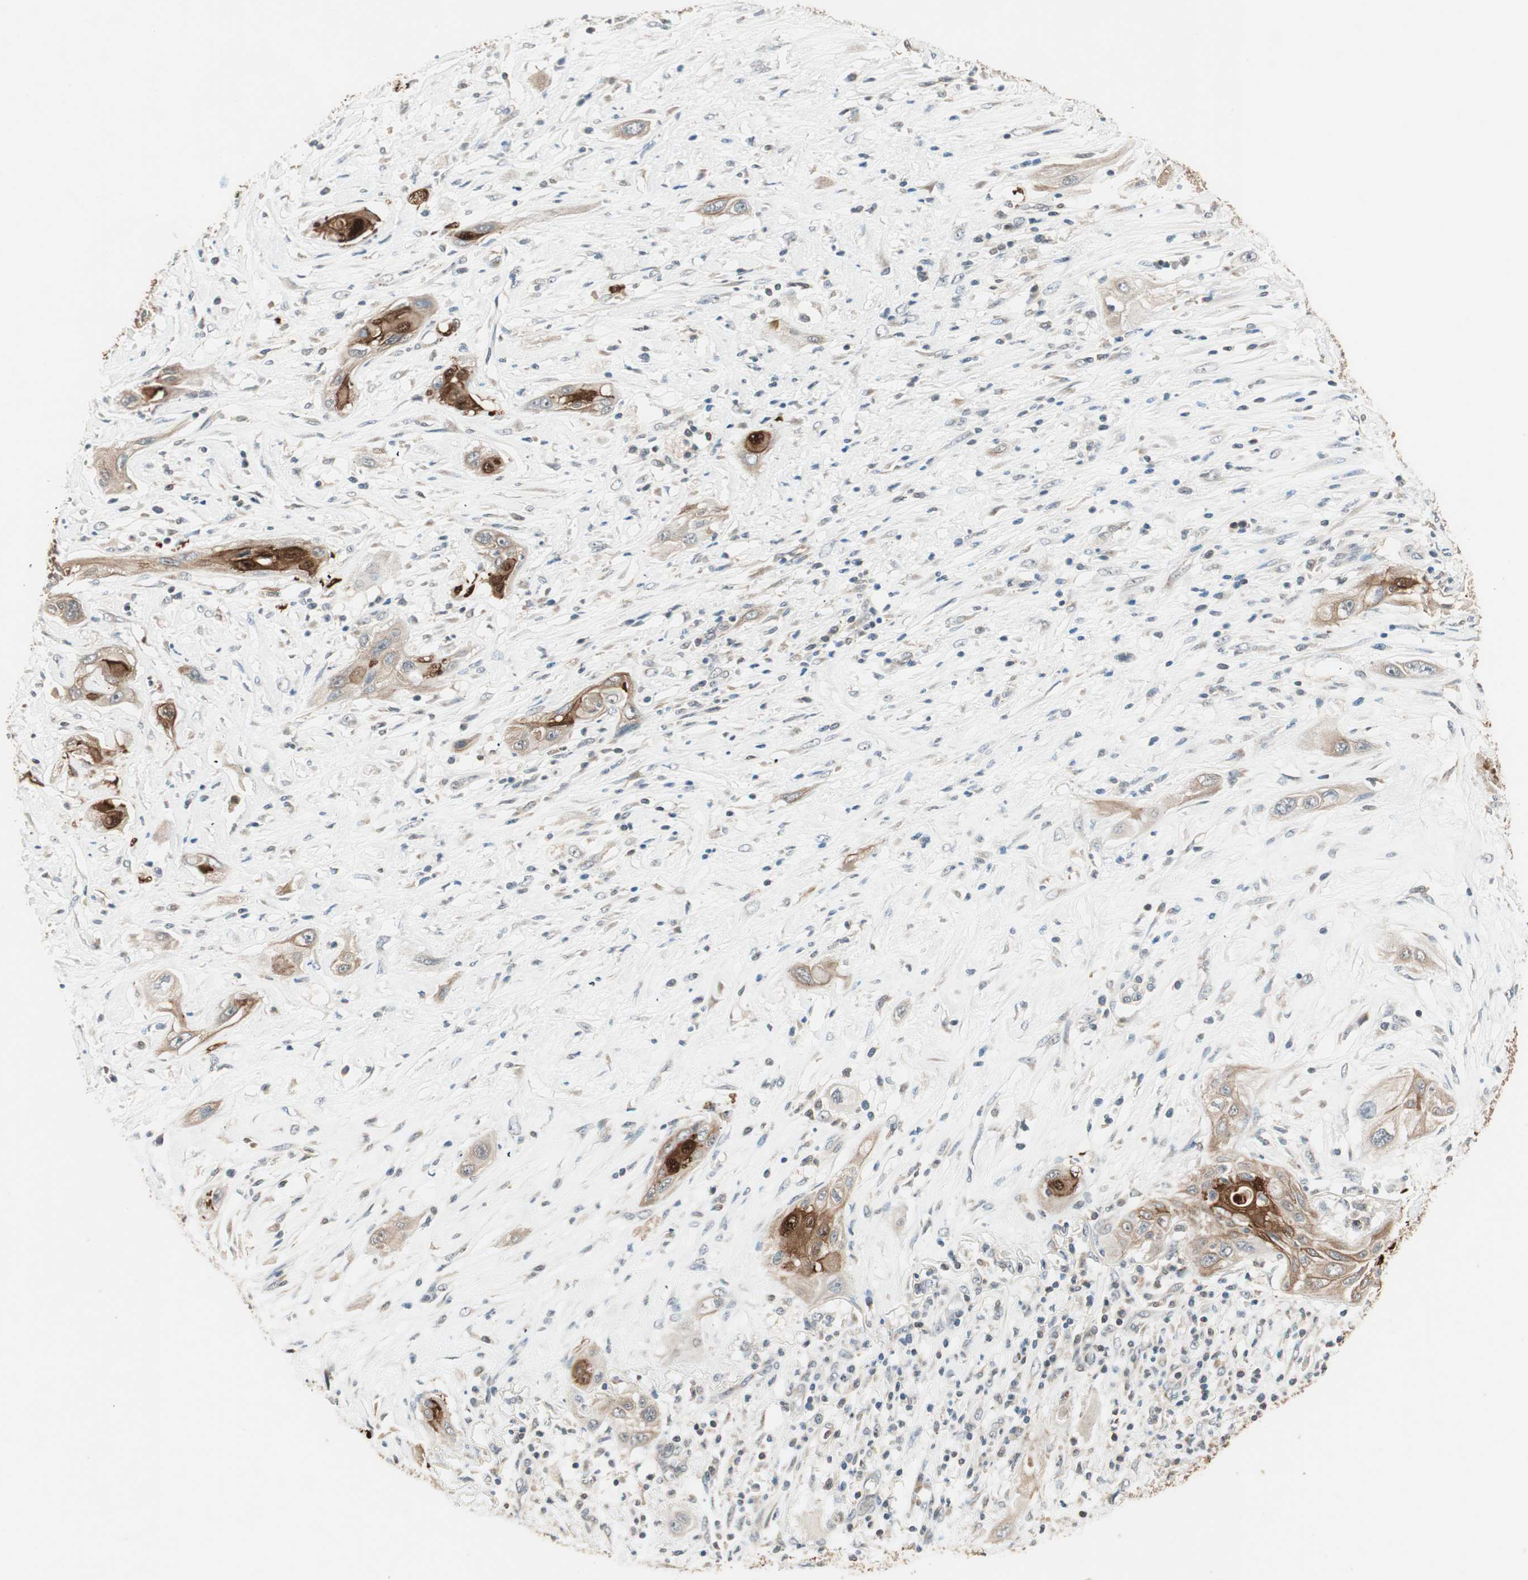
{"staining": {"intensity": "strong", "quantity": "25%-75%", "location": "cytoplasmic/membranous"}, "tissue": "lung cancer", "cell_type": "Tumor cells", "image_type": "cancer", "snomed": [{"axis": "morphology", "description": "Squamous cell carcinoma, NOS"}, {"axis": "topography", "description": "Lung"}], "caption": "DAB (3,3'-diaminobenzidine) immunohistochemical staining of human lung cancer displays strong cytoplasmic/membranous protein expression in about 25%-75% of tumor cells.", "gene": "TRIM21", "patient": {"sex": "female", "age": 47}}